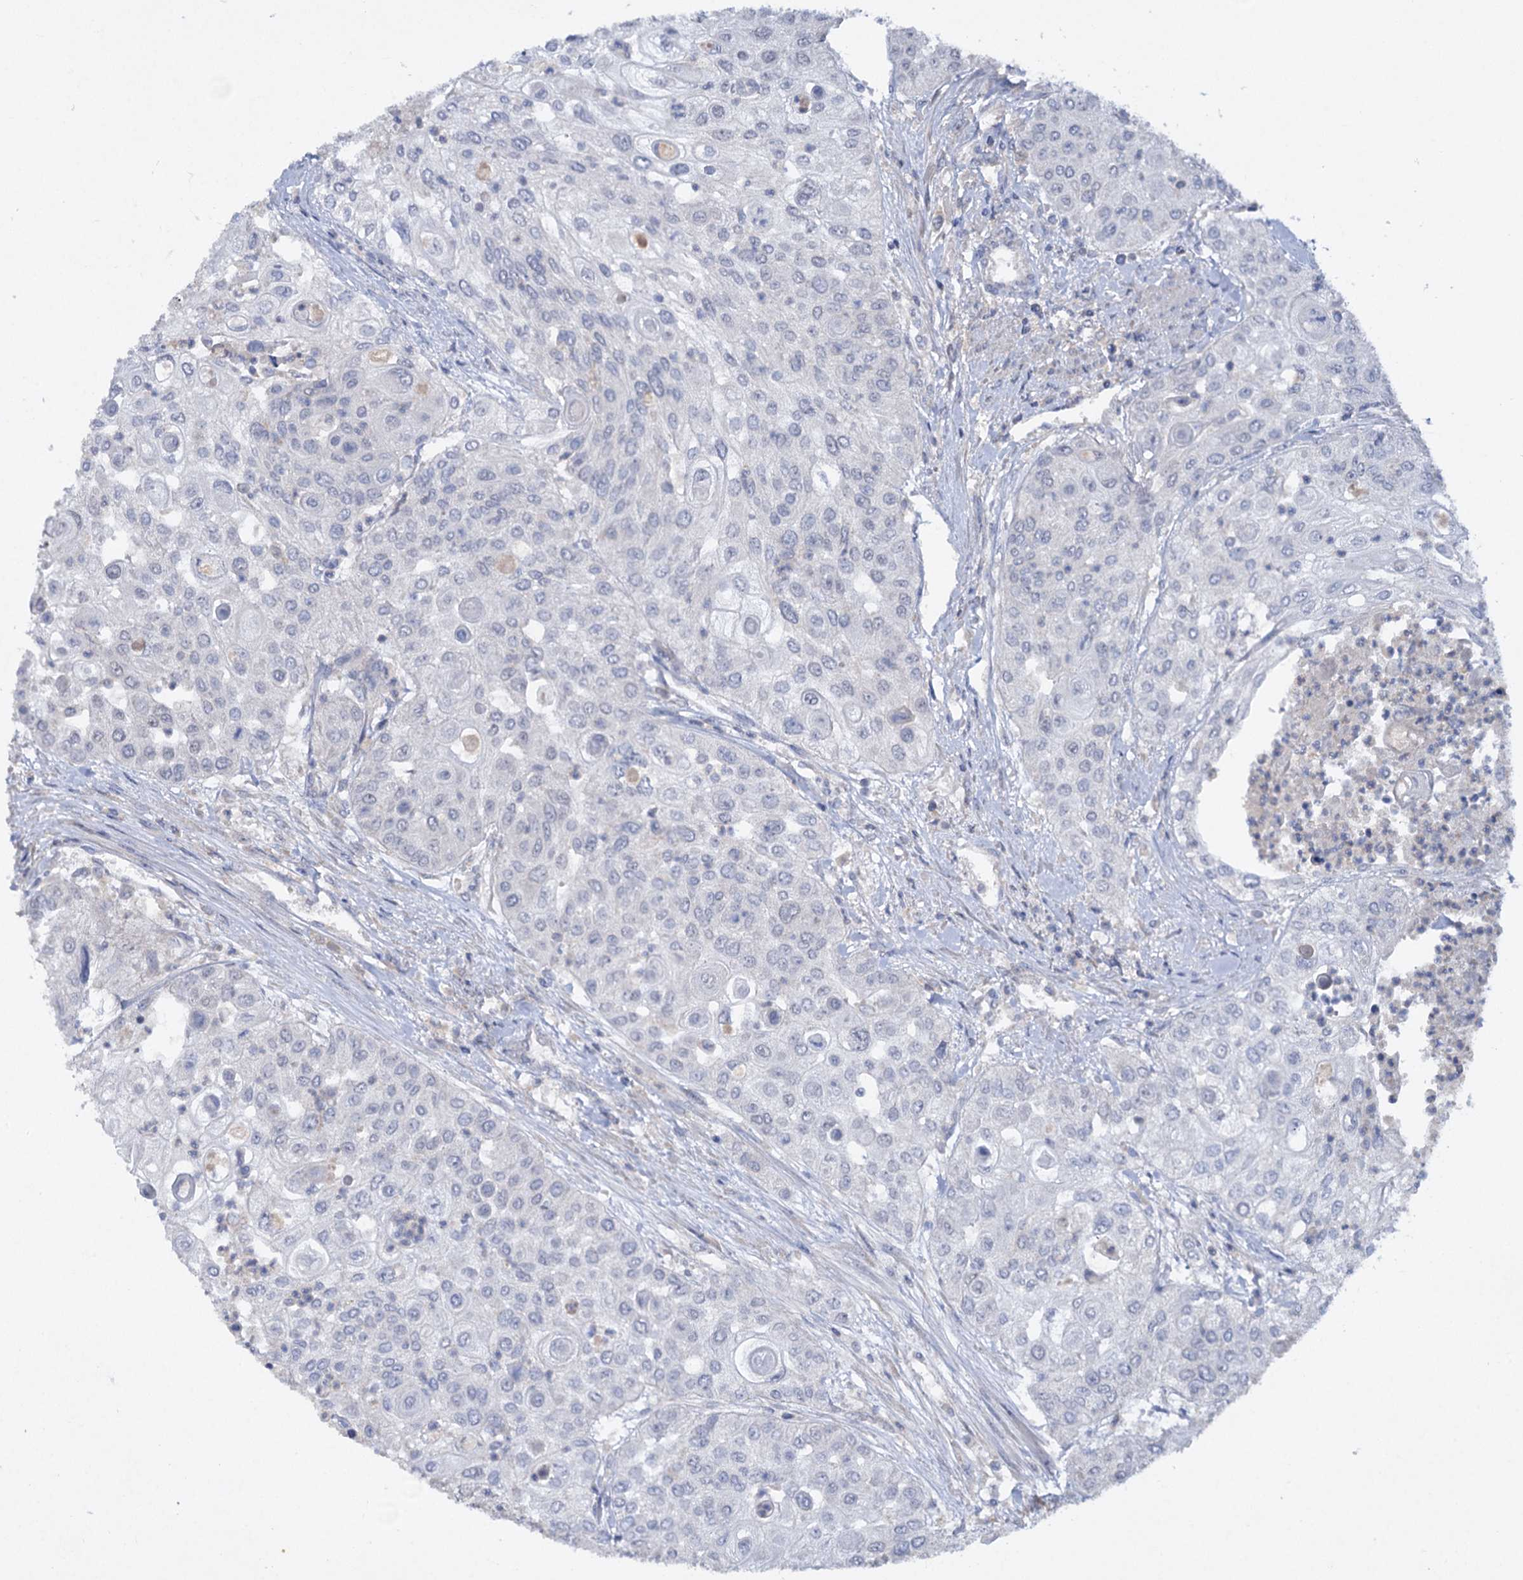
{"staining": {"intensity": "negative", "quantity": "none", "location": "none"}, "tissue": "urothelial cancer", "cell_type": "Tumor cells", "image_type": "cancer", "snomed": [{"axis": "morphology", "description": "Urothelial carcinoma, High grade"}, {"axis": "topography", "description": "Urinary bladder"}], "caption": "DAB immunohistochemical staining of urothelial cancer shows no significant positivity in tumor cells.", "gene": "ATP4A", "patient": {"sex": "female", "age": 79}}